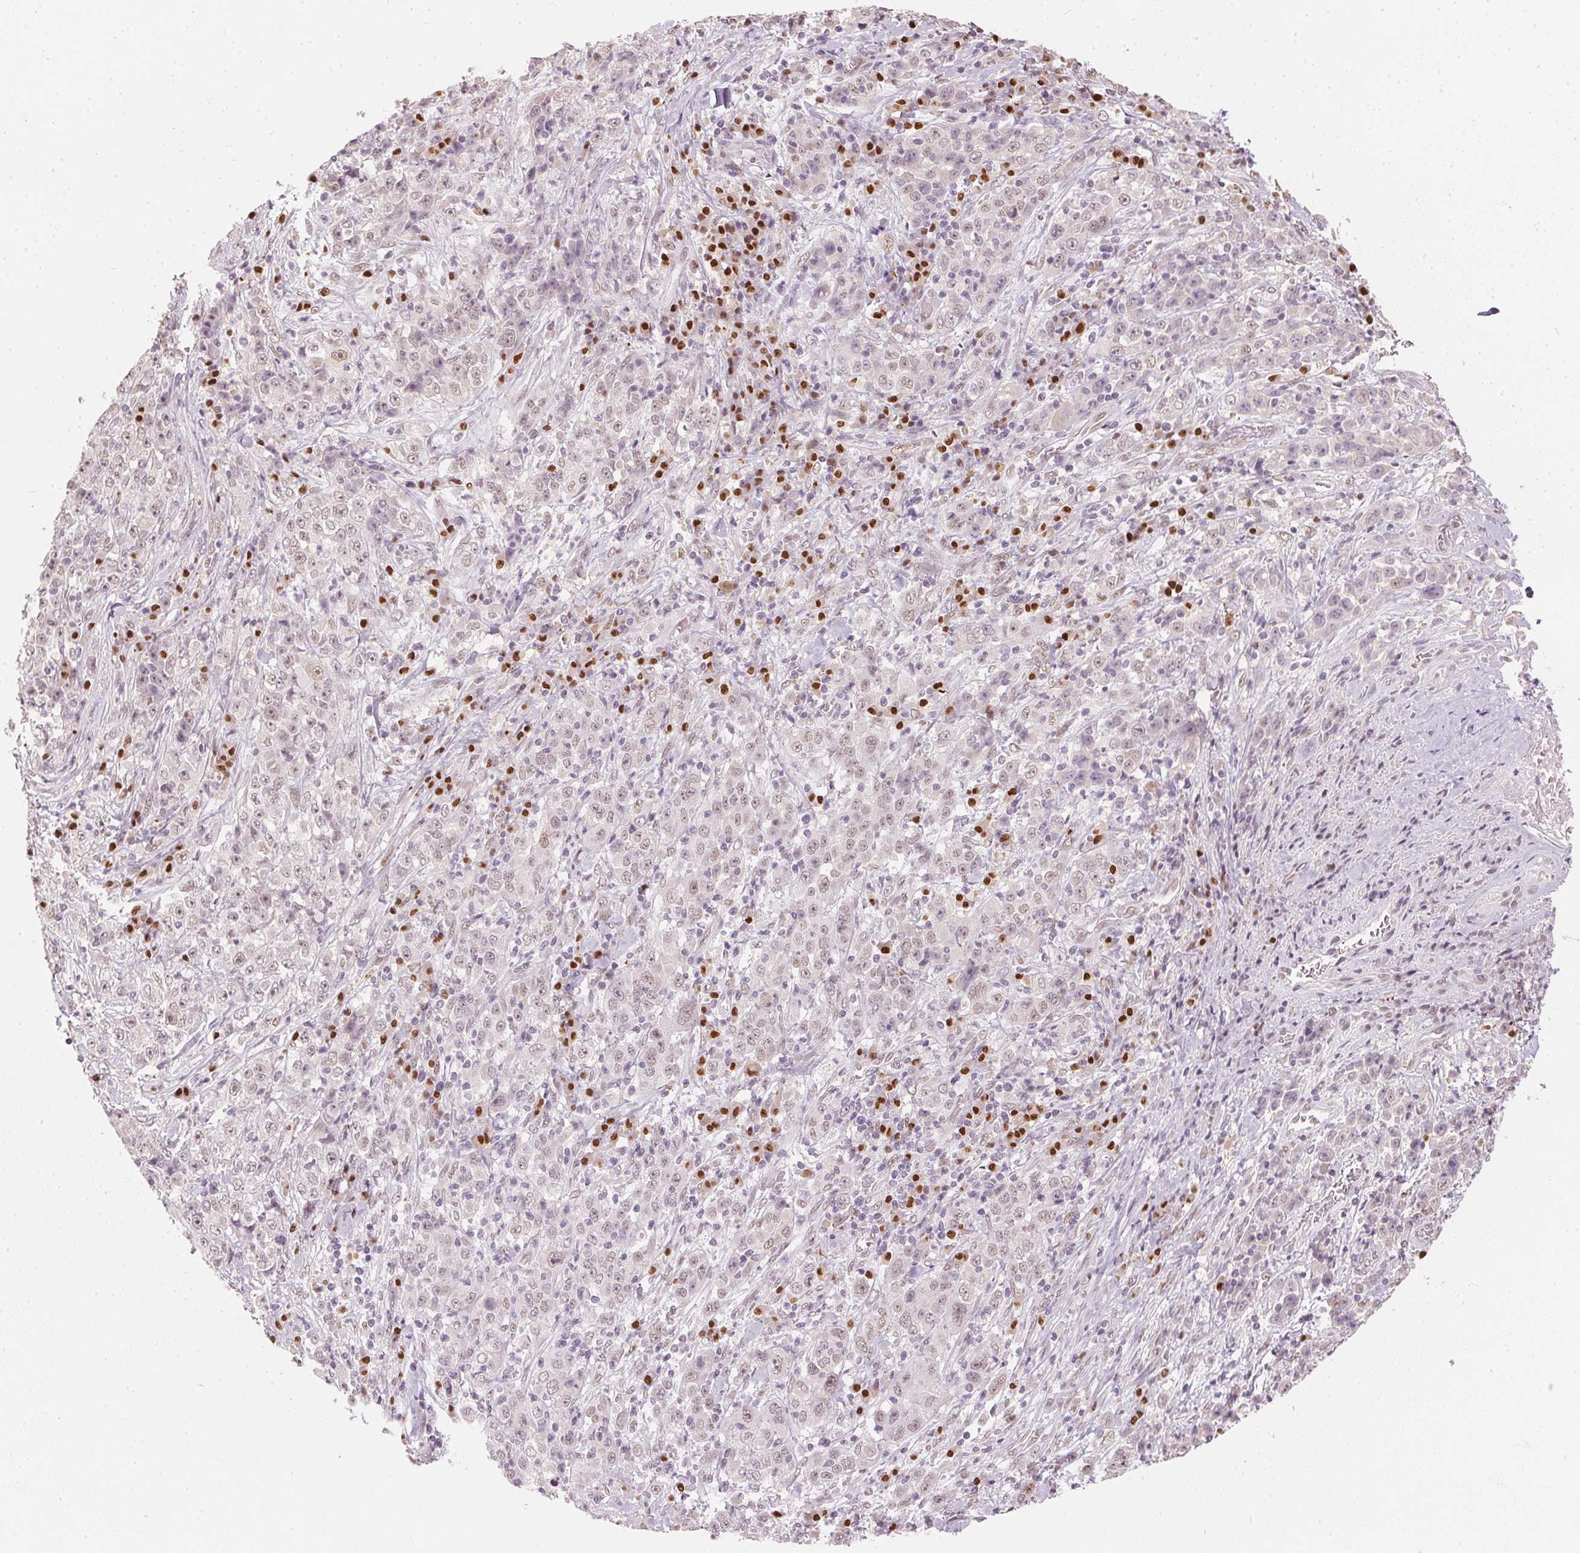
{"staining": {"intensity": "weak", "quantity": "<25%", "location": "nuclear"}, "tissue": "stomach cancer", "cell_type": "Tumor cells", "image_type": "cancer", "snomed": [{"axis": "morphology", "description": "Normal tissue, NOS"}, {"axis": "morphology", "description": "Adenocarcinoma, NOS"}, {"axis": "topography", "description": "Stomach, upper"}, {"axis": "topography", "description": "Stomach"}], "caption": "DAB (3,3'-diaminobenzidine) immunohistochemical staining of adenocarcinoma (stomach) demonstrates no significant expression in tumor cells. (DAB immunohistochemistry with hematoxylin counter stain).", "gene": "SLC39A3", "patient": {"sex": "male", "age": 59}}